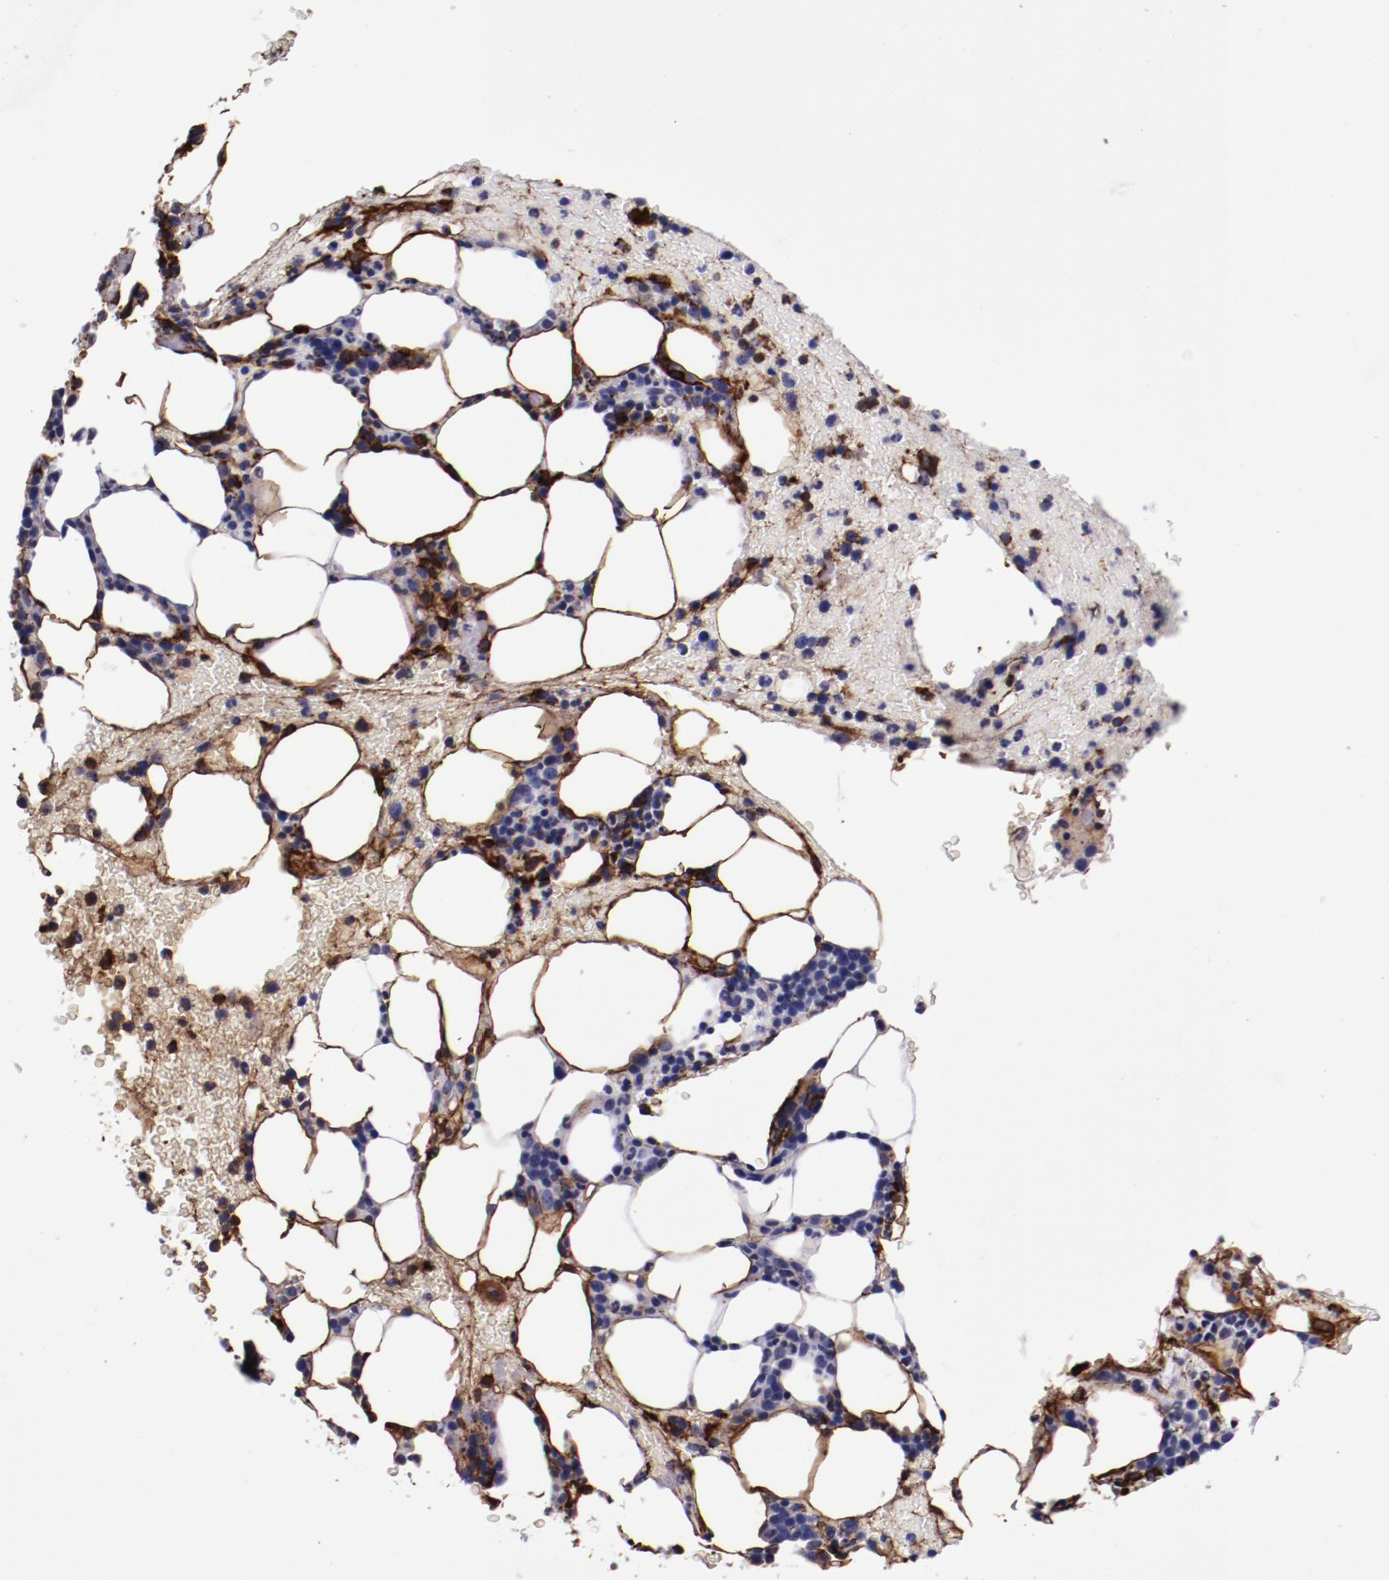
{"staining": {"intensity": "moderate", "quantity": "<25%", "location": "cytoplasmic/membranous"}, "tissue": "bone marrow", "cell_type": "Hematopoietic cells", "image_type": "normal", "snomed": [{"axis": "morphology", "description": "Normal tissue, NOS"}, {"axis": "topography", "description": "Bone marrow"}], "caption": "This image exhibits immunohistochemistry staining of unremarkable bone marrow, with low moderate cytoplasmic/membranous staining in about <25% of hematopoietic cells.", "gene": "APOH", "patient": {"sex": "female", "age": 84}}